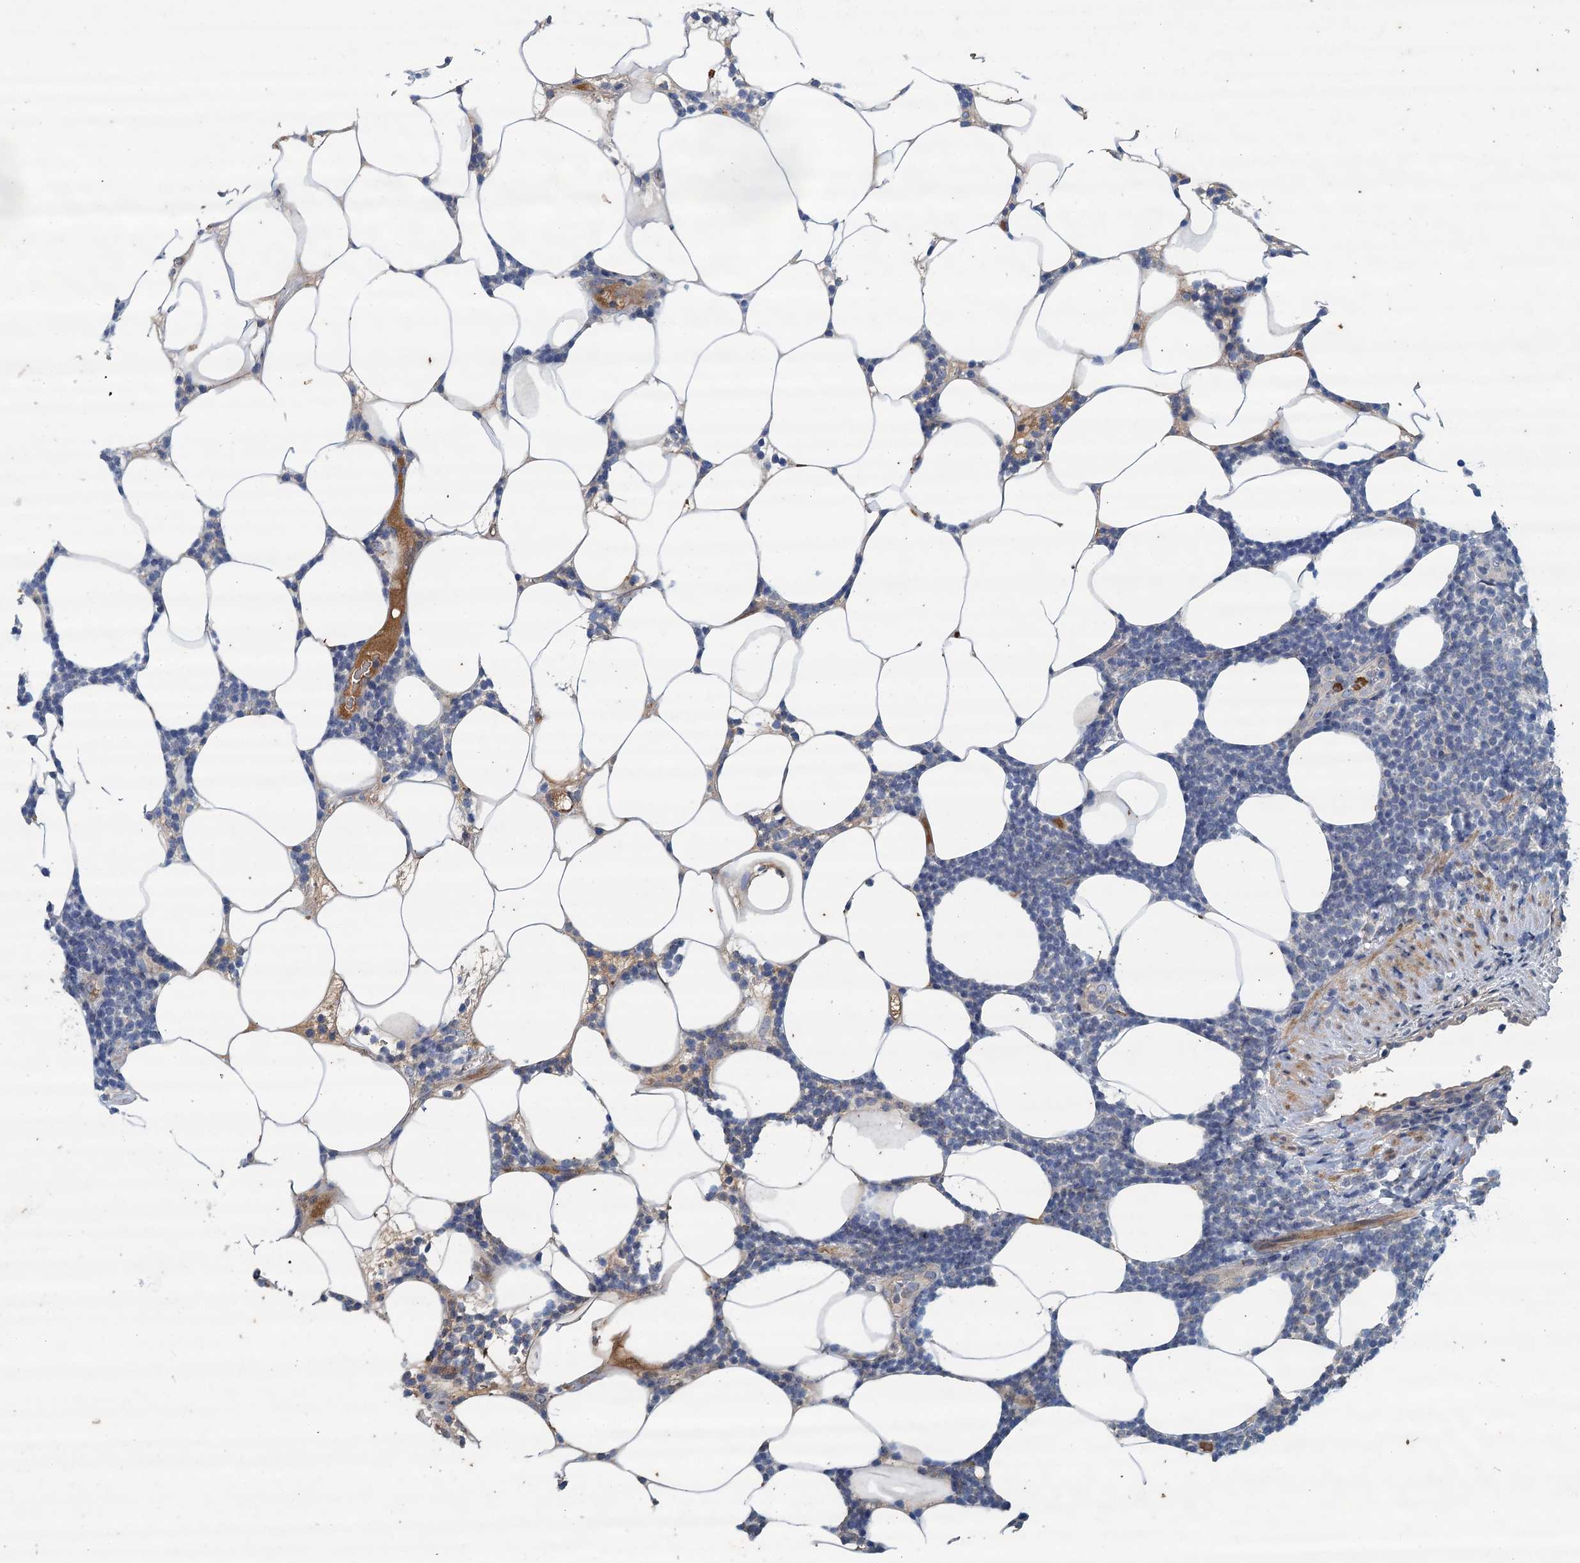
{"staining": {"intensity": "negative", "quantity": "none", "location": "none"}, "tissue": "lymphoma", "cell_type": "Tumor cells", "image_type": "cancer", "snomed": [{"axis": "morphology", "description": "Malignant lymphoma, non-Hodgkin's type, Low grade"}, {"axis": "topography", "description": "Lymph node"}], "caption": "Immunohistochemical staining of human low-grade malignant lymphoma, non-Hodgkin's type displays no significant expression in tumor cells. (DAB (3,3'-diaminobenzidine) immunohistochemistry, high magnification).", "gene": "TPCN1", "patient": {"sex": "male", "age": 66}}